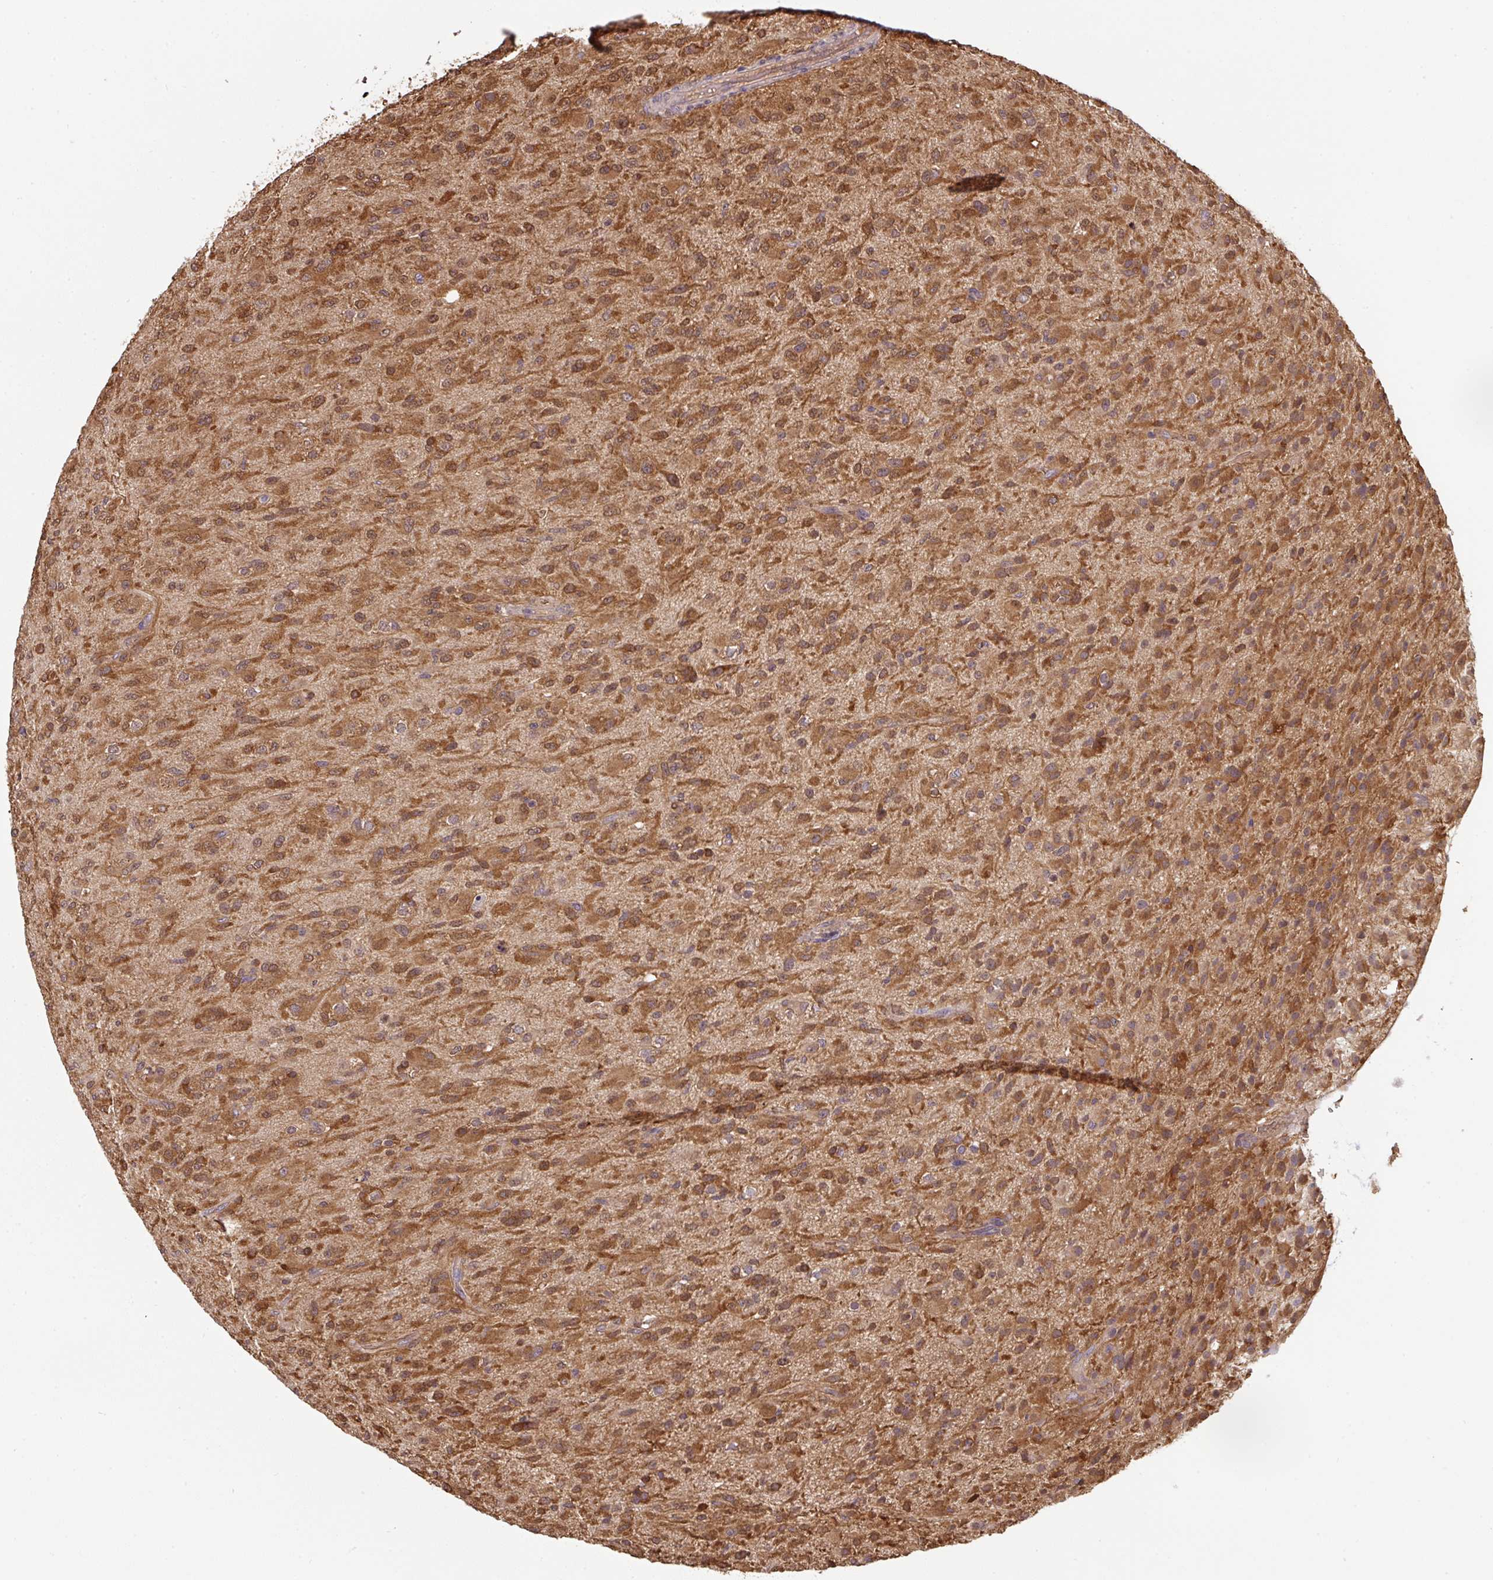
{"staining": {"intensity": "strong", "quantity": ">75%", "location": "cytoplasmic/membranous"}, "tissue": "glioma", "cell_type": "Tumor cells", "image_type": "cancer", "snomed": [{"axis": "morphology", "description": "Glioma, malignant, Low grade"}, {"axis": "topography", "description": "Brain"}], "caption": "Tumor cells reveal high levels of strong cytoplasmic/membranous expression in approximately >75% of cells in human glioma. The protein is stained brown, and the nuclei are stained in blue (DAB IHC with brightfield microscopy, high magnification).", "gene": "ST13", "patient": {"sex": "male", "age": 65}}